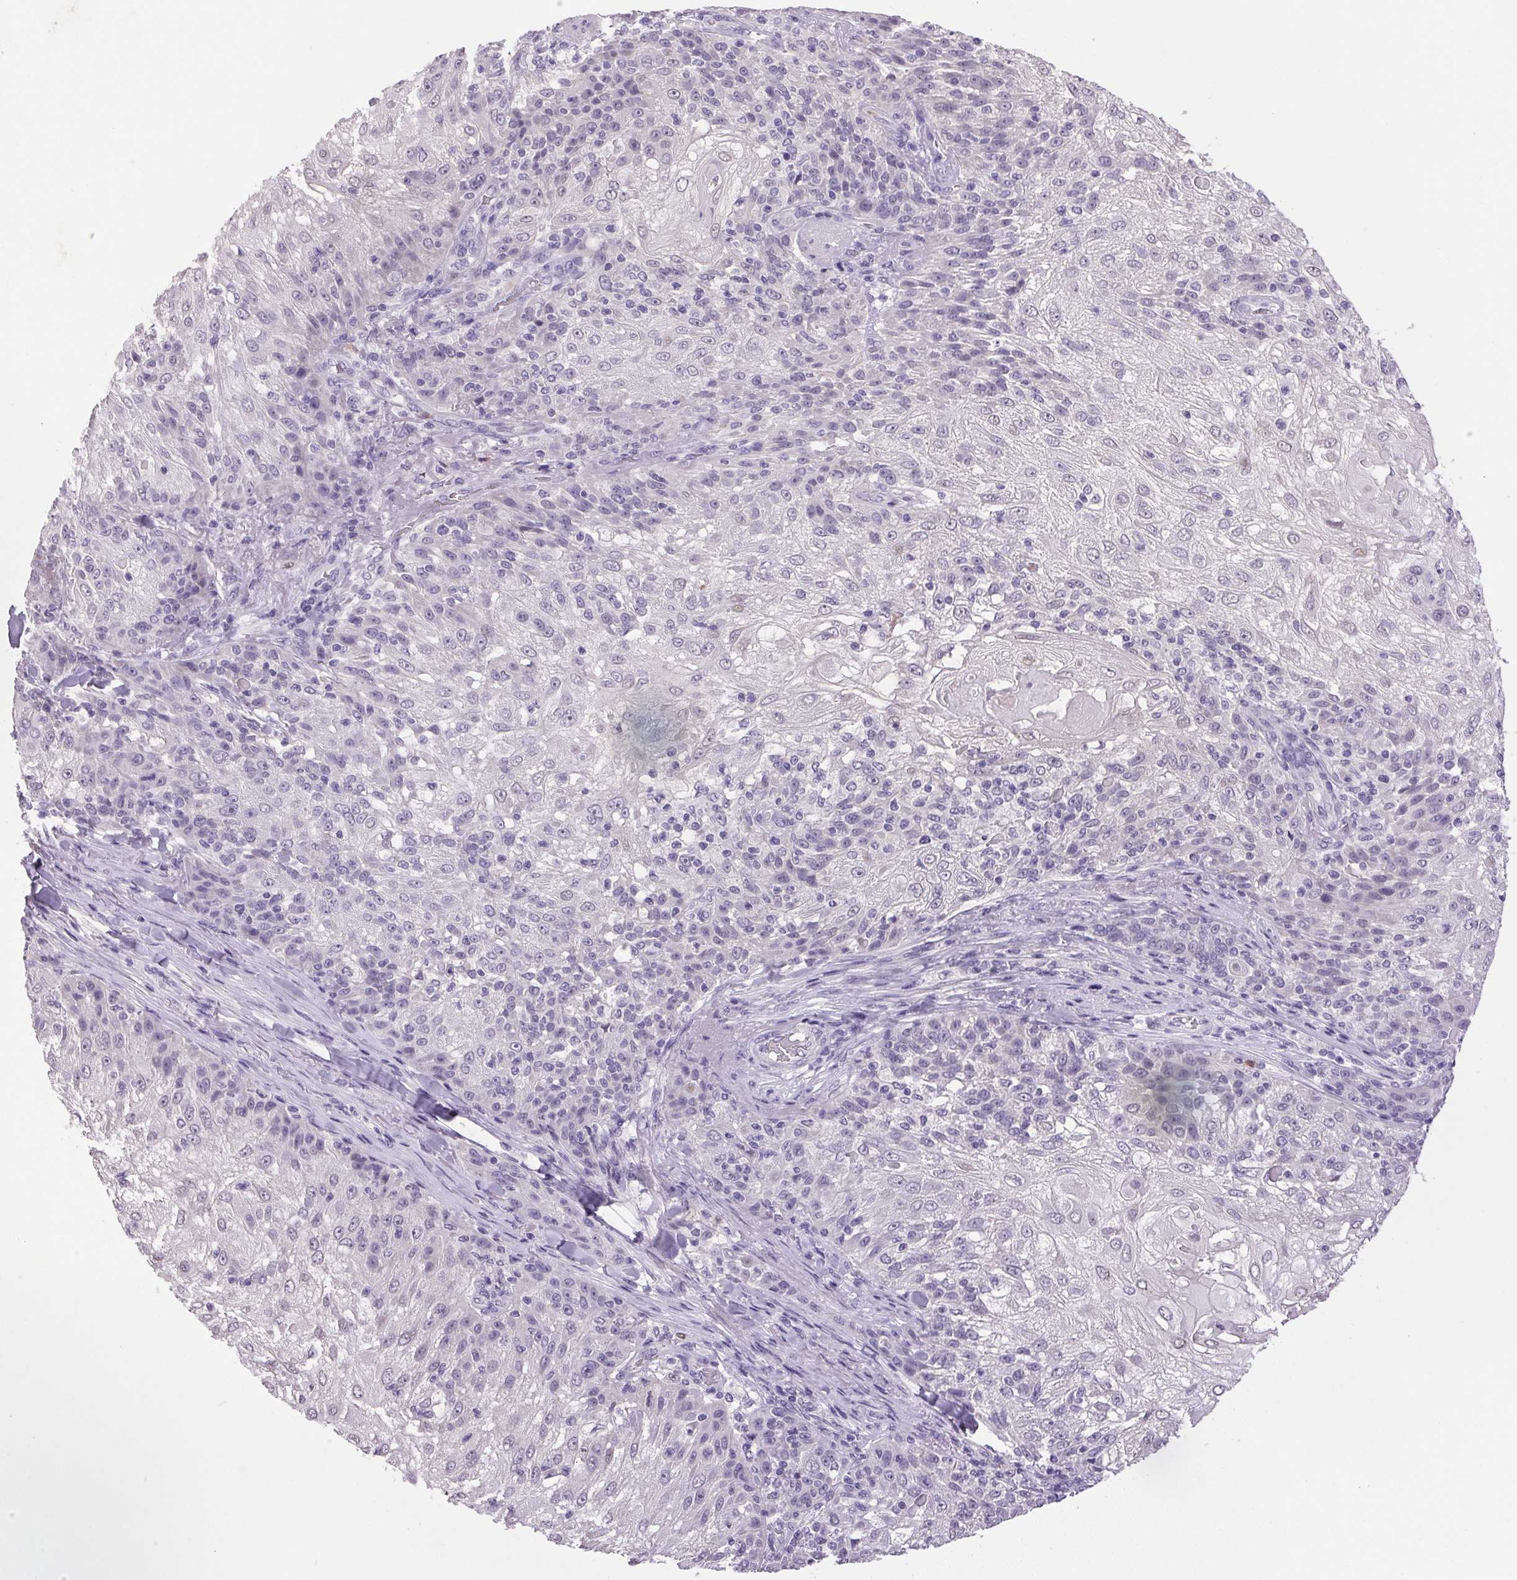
{"staining": {"intensity": "negative", "quantity": "none", "location": "none"}, "tissue": "skin cancer", "cell_type": "Tumor cells", "image_type": "cancer", "snomed": [{"axis": "morphology", "description": "Normal tissue, NOS"}, {"axis": "morphology", "description": "Squamous cell carcinoma, NOS"}, {"axis": "topography", "description": "Skin"}], "caption": "The histopathology image exhibits no staining of tumor cells in squamous cell carcinoma (skin).", "gene": "TRDN", "patient": {"sex": "female", "age": 83}}